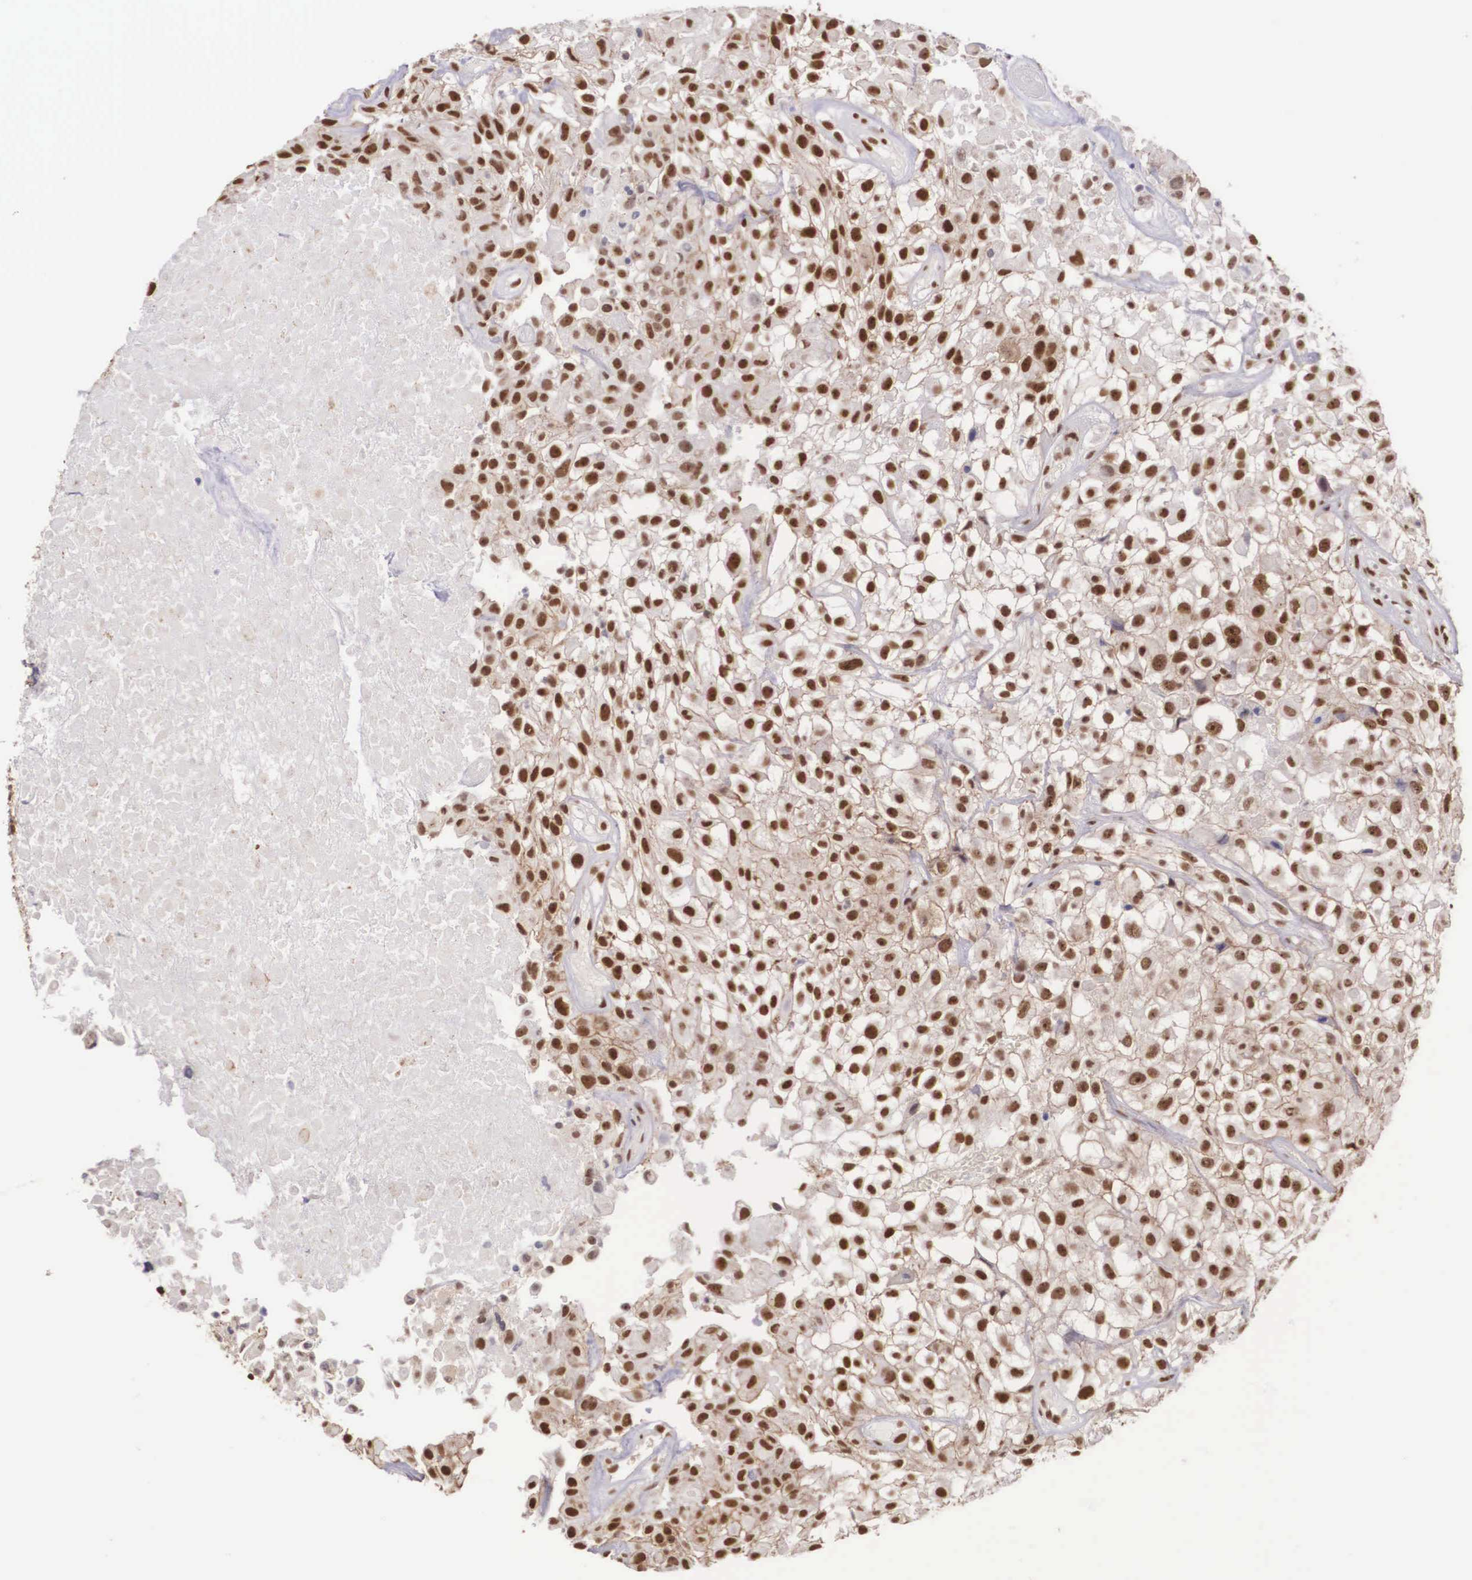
{"staining": {"intensity": "strong", "quantity": ">75%", "location": "nuclear"}, "tissue": "urothelial cancer", "cell_type": "Tumor cells", "image_type": "cancer", "snomed": [{"axis": "morphology", "description": "Urothelial carcinoma, High grade"}, {"axis": "topography", "description": "Urinary bladder"}], "caption": "High-power microscopy captured an immunohistochemistry photomicrograph of urothelial cancer, revealing strong nuclear expression in about >75% of tumor cells.", "gene": "POLR2F", "patient": {"sex": "male", "age": 56}}